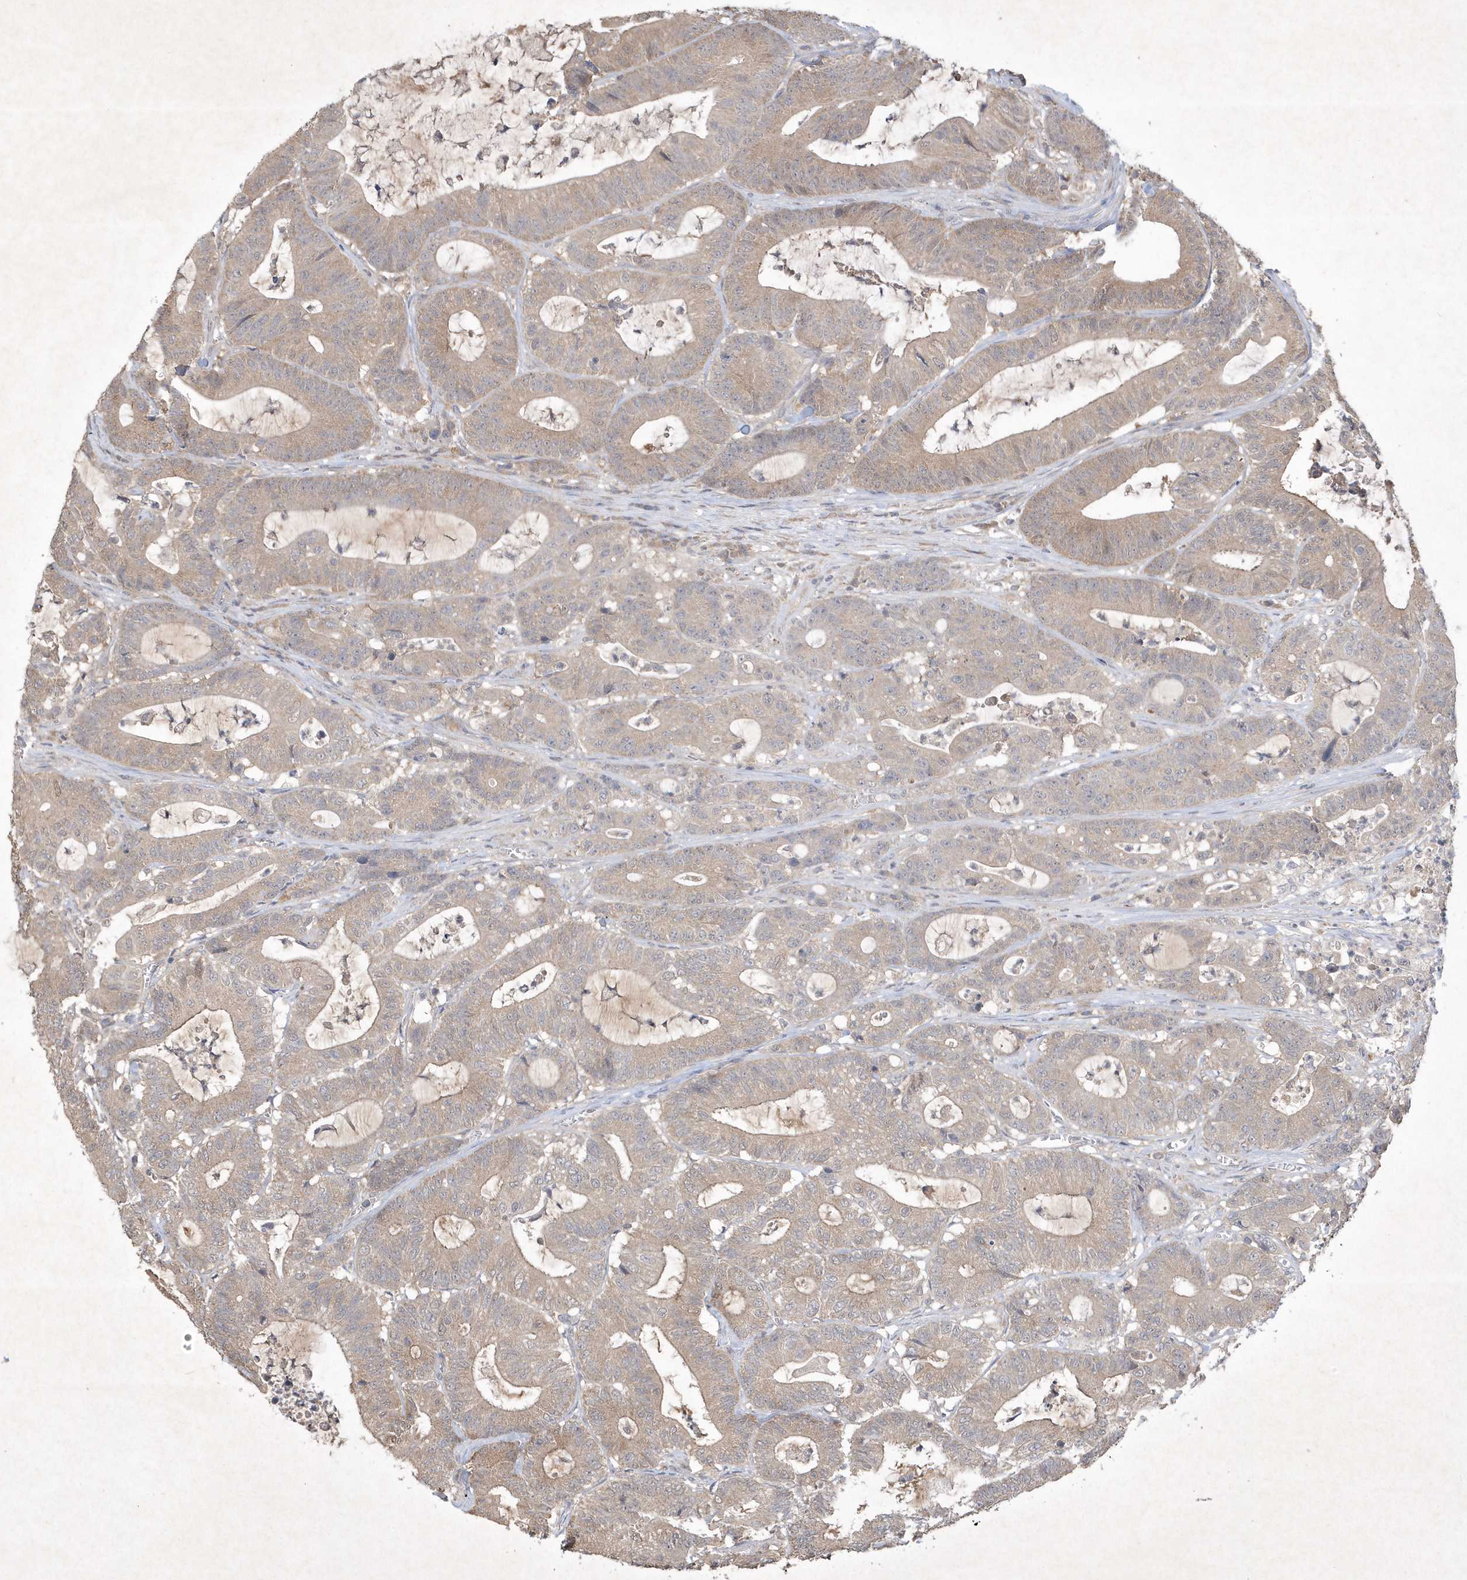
{"staining": {"intensity": "weak", "quantity": "25%-75%", "location": "cytoplasmic/membranous"}, "tissue": "colorectal cancer", "cell_type": "Tumor cells", "image_type": "cancer", "snomed": [{"axis": "morphology", "description": "Adenocarcinoma, NOS"}, {"axis": "topography", "description": "Colon"}], "caption": "A low amount of weak cytoplasmic/membranous expression is present in approximately 25%-75% of tumor cells in colorectal cancer (adenocarcinoma) tissue.", "gene": "AKR7A2", "patient": {"sex": "female", "age": 84}}